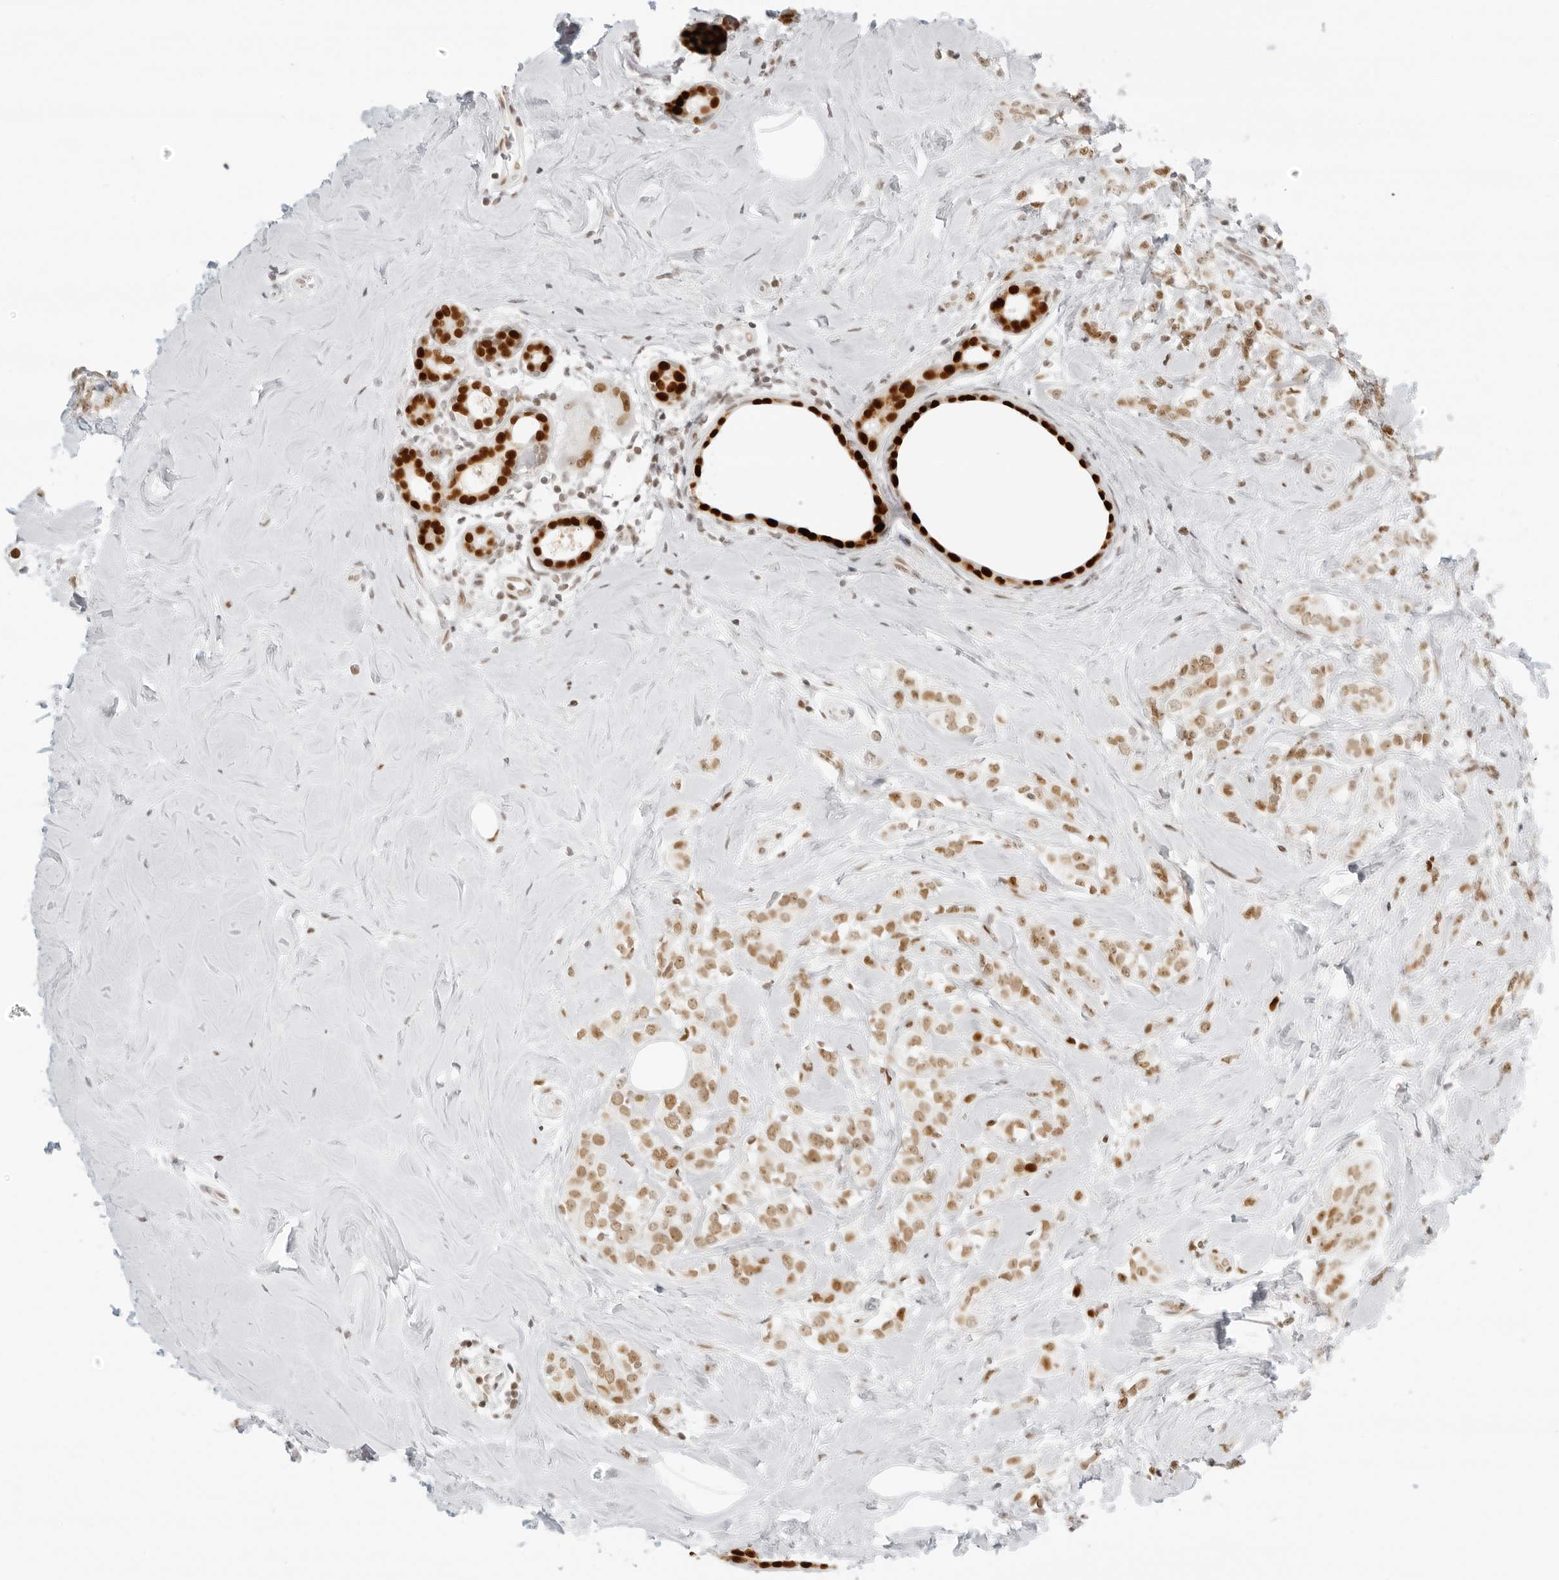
{"staining": {"intensity": "moderate", "quantity": ">75%", "location": "nuclear"}, "tissue": "breast cancer", "cell_type": "Tumor cells", "image_type": "cancer", "snomed": [{"axis": "morphology", "description": "Lobular carcinoma"}, {"axis": "topography", "description": "Breast"}], "caption": "Brown immunohistochemical staining in human breast lobular carcinoma shows moderate nuclear positivity in approximately >75% of tumor cells.", "gene": "RCC1", "patient": {"sex": "female", "age": 47}}